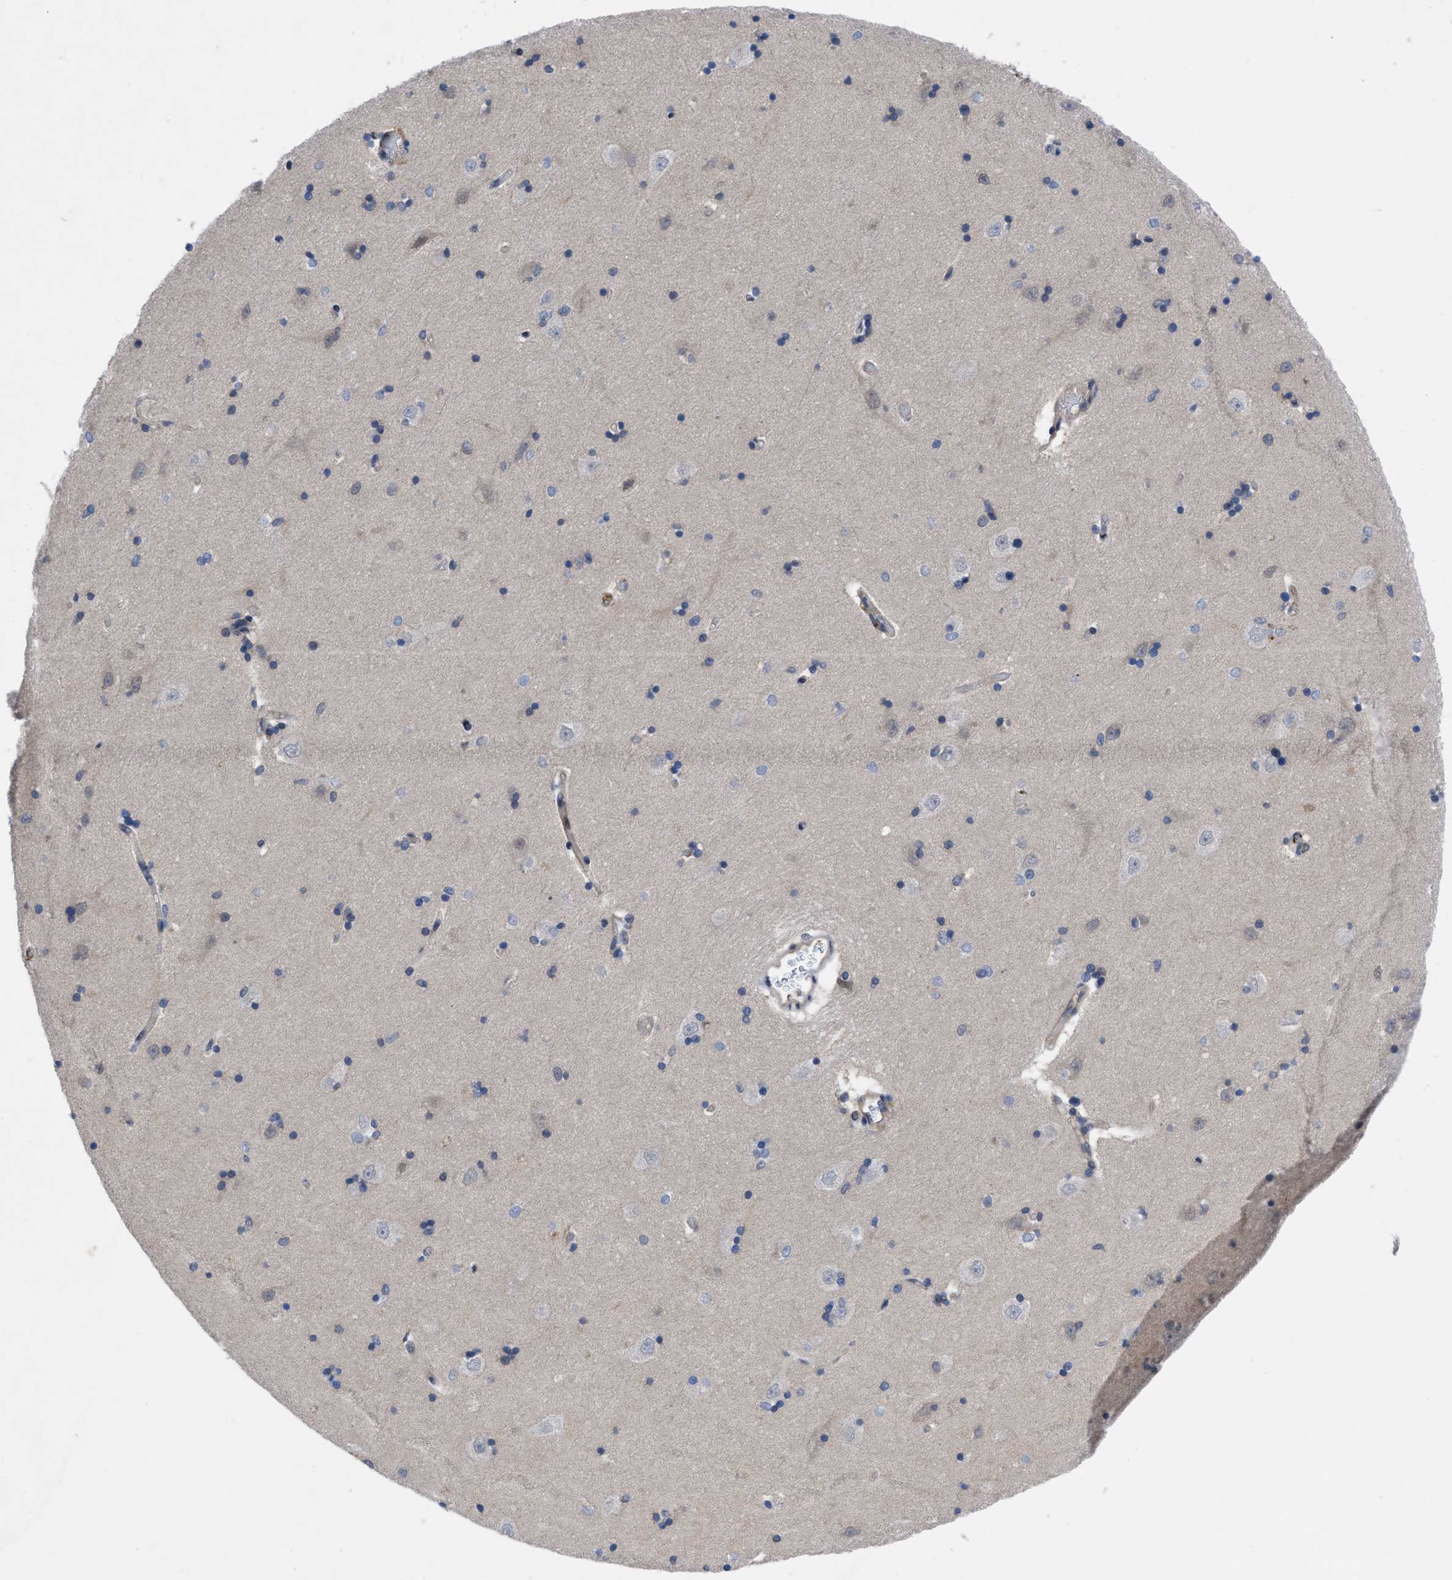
{"staining": {"intensity": "negative", "quantity": "none", "location": "none"}, "tissue": "hippocampus", "cell_type": "Glial cells", "image_type": "normal", "snomed": [{"axis": "morphology", "description": "Normal tissue, NOS"}, {"axis": "topography", "description": "Hippocampus"}], "caption": "Immunohistochemistry (IHC) of benign human hippocampus reveals no expression in glial cells. (Brightfield microscopy of DAB (3,3'-diaminobenzidine) IHC at high magnification).", "gene": "IL17RE", "patient": {"sex": "male", "age": 45}}